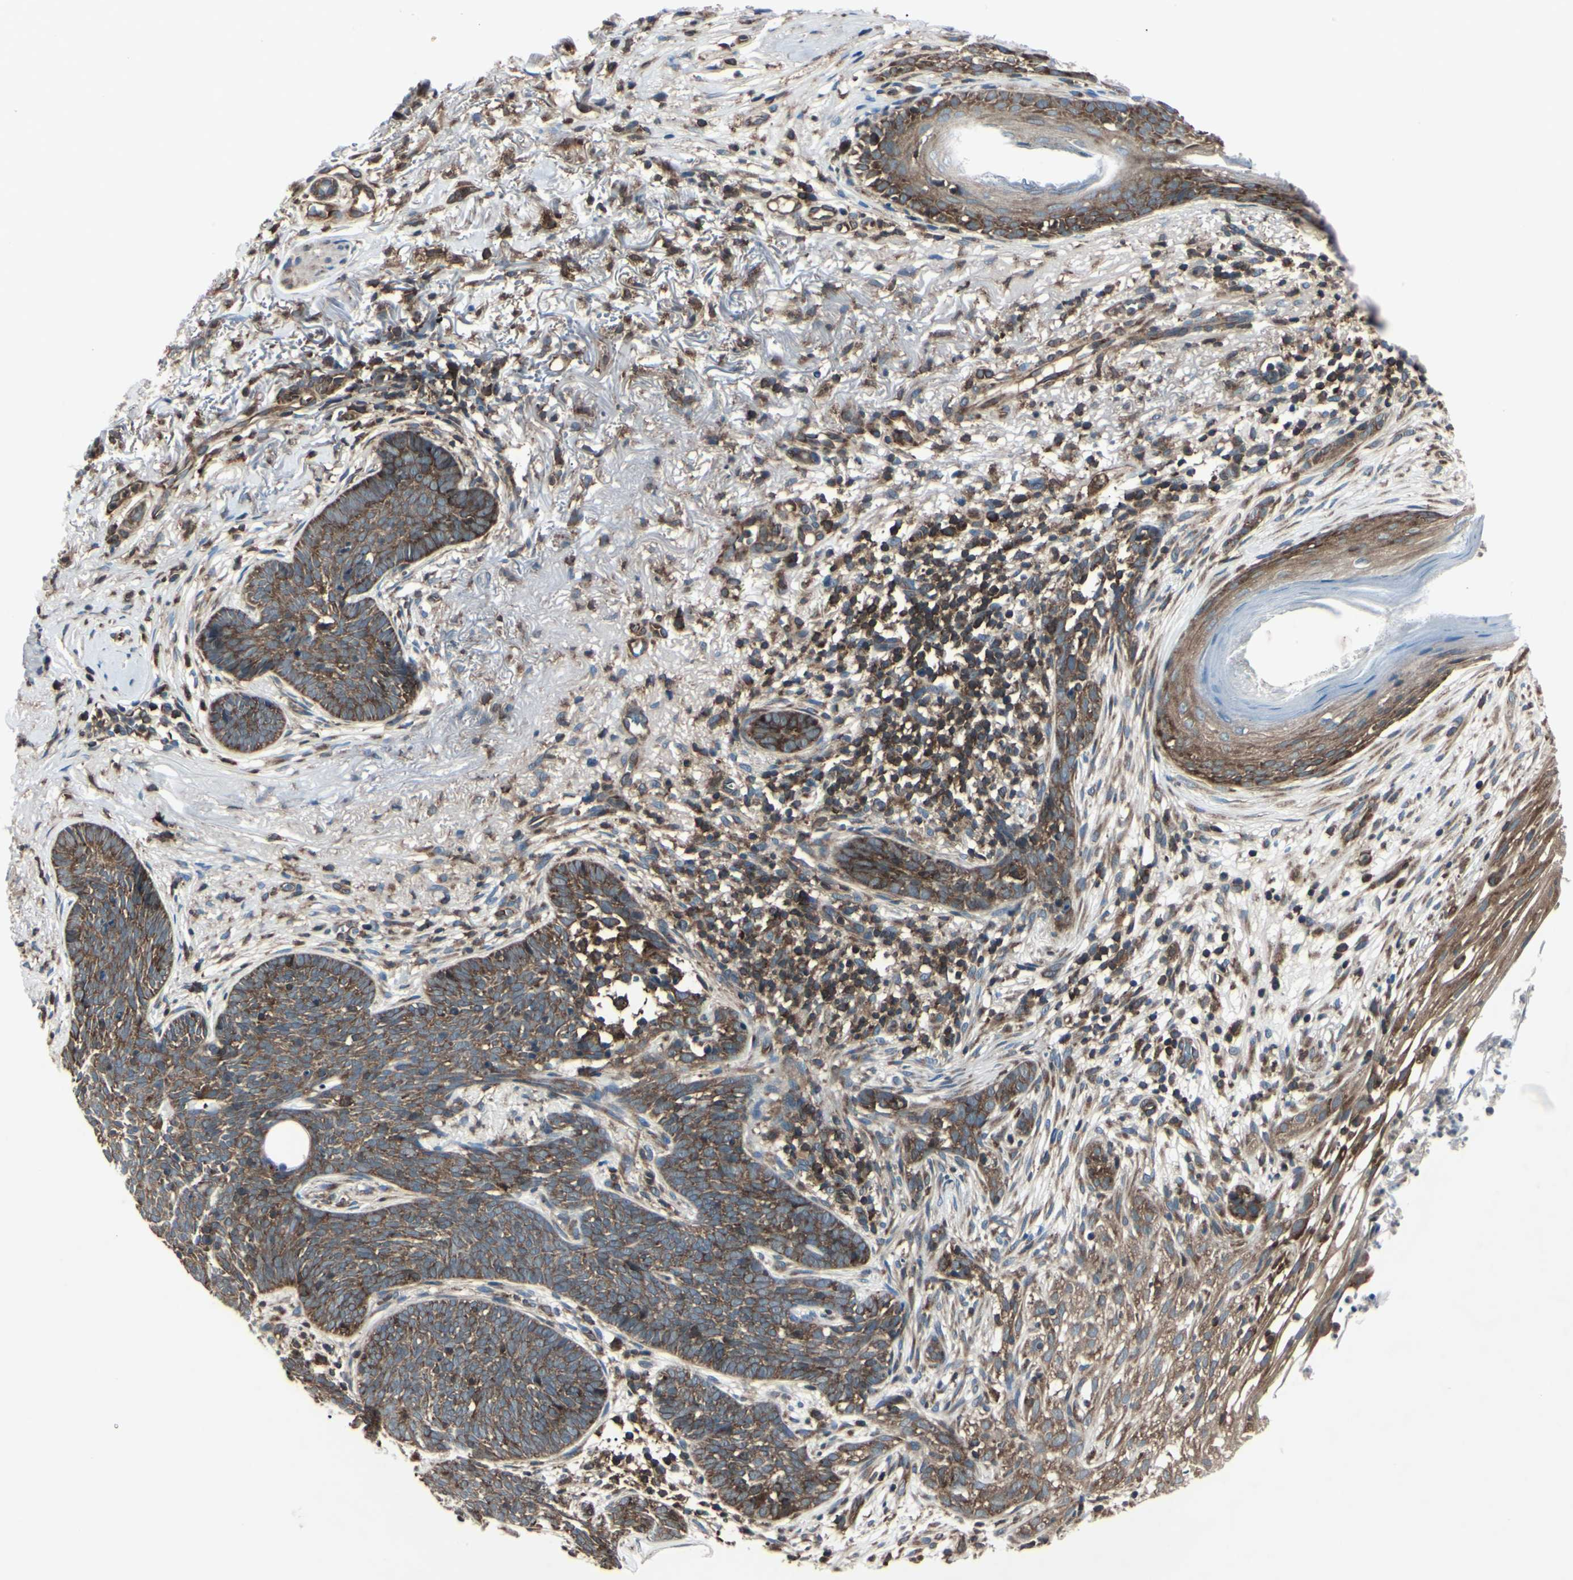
{"staining": {"intensity": "strong", "quantity": ">75%", "location": "cytoplasmic/membranous"}, "tissue": "skin cancer", "cell_type": "Tumor cells", "image_type": "cancer", "snomed": [{"axis": "morphology", "description": "Basal cell carcinoma"}, {"axis": "topography", "description": "Skin"}], "caption": "Skin cancer tissue displays strong cytoplasmic/membranous expression in about >75% of tumor cells, visualized by immunohistochemistry.", "gene": "MAPRE1", "patient": {"sex": "female", "age": 70}}